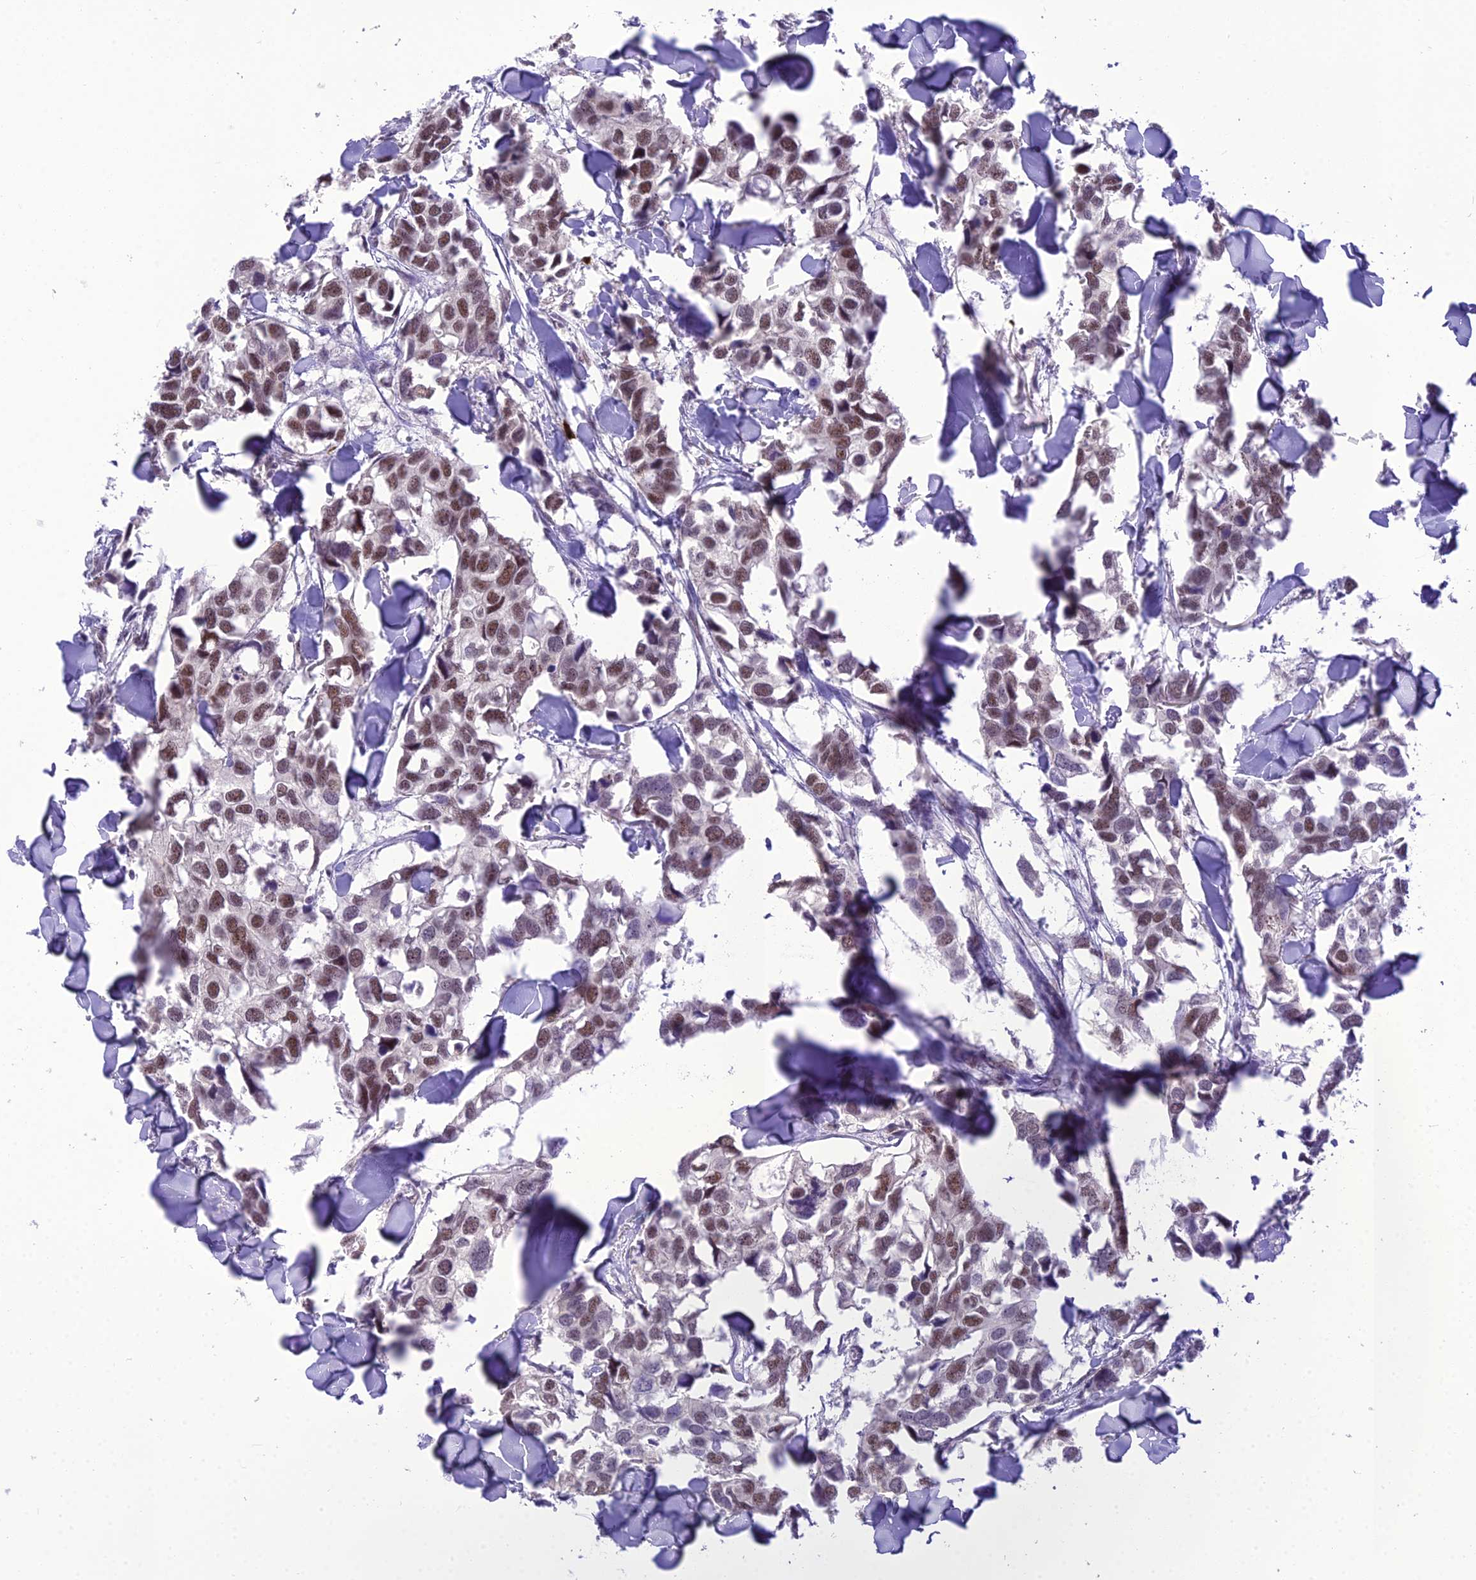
{"staining": {"intensity": "moderate", "quantity": ">75%", "location": "nuclear"}, "tissue": "breast cancer", "cell_type": "Tumor cells", "image_type": "cancer", "snomed": [{"axis": "morphology", "description": "Duct carcinoma"}, {"axis": "topography", "description": "Breast"}], "caption": "The histopathology image exhibits a brown stain indicating the presence of a protein in the nuclear of tumor cells in intraductal carcinoma (breast).", "gene": "SH3RF3", "patient": {"sex": "female", "age": 83}}